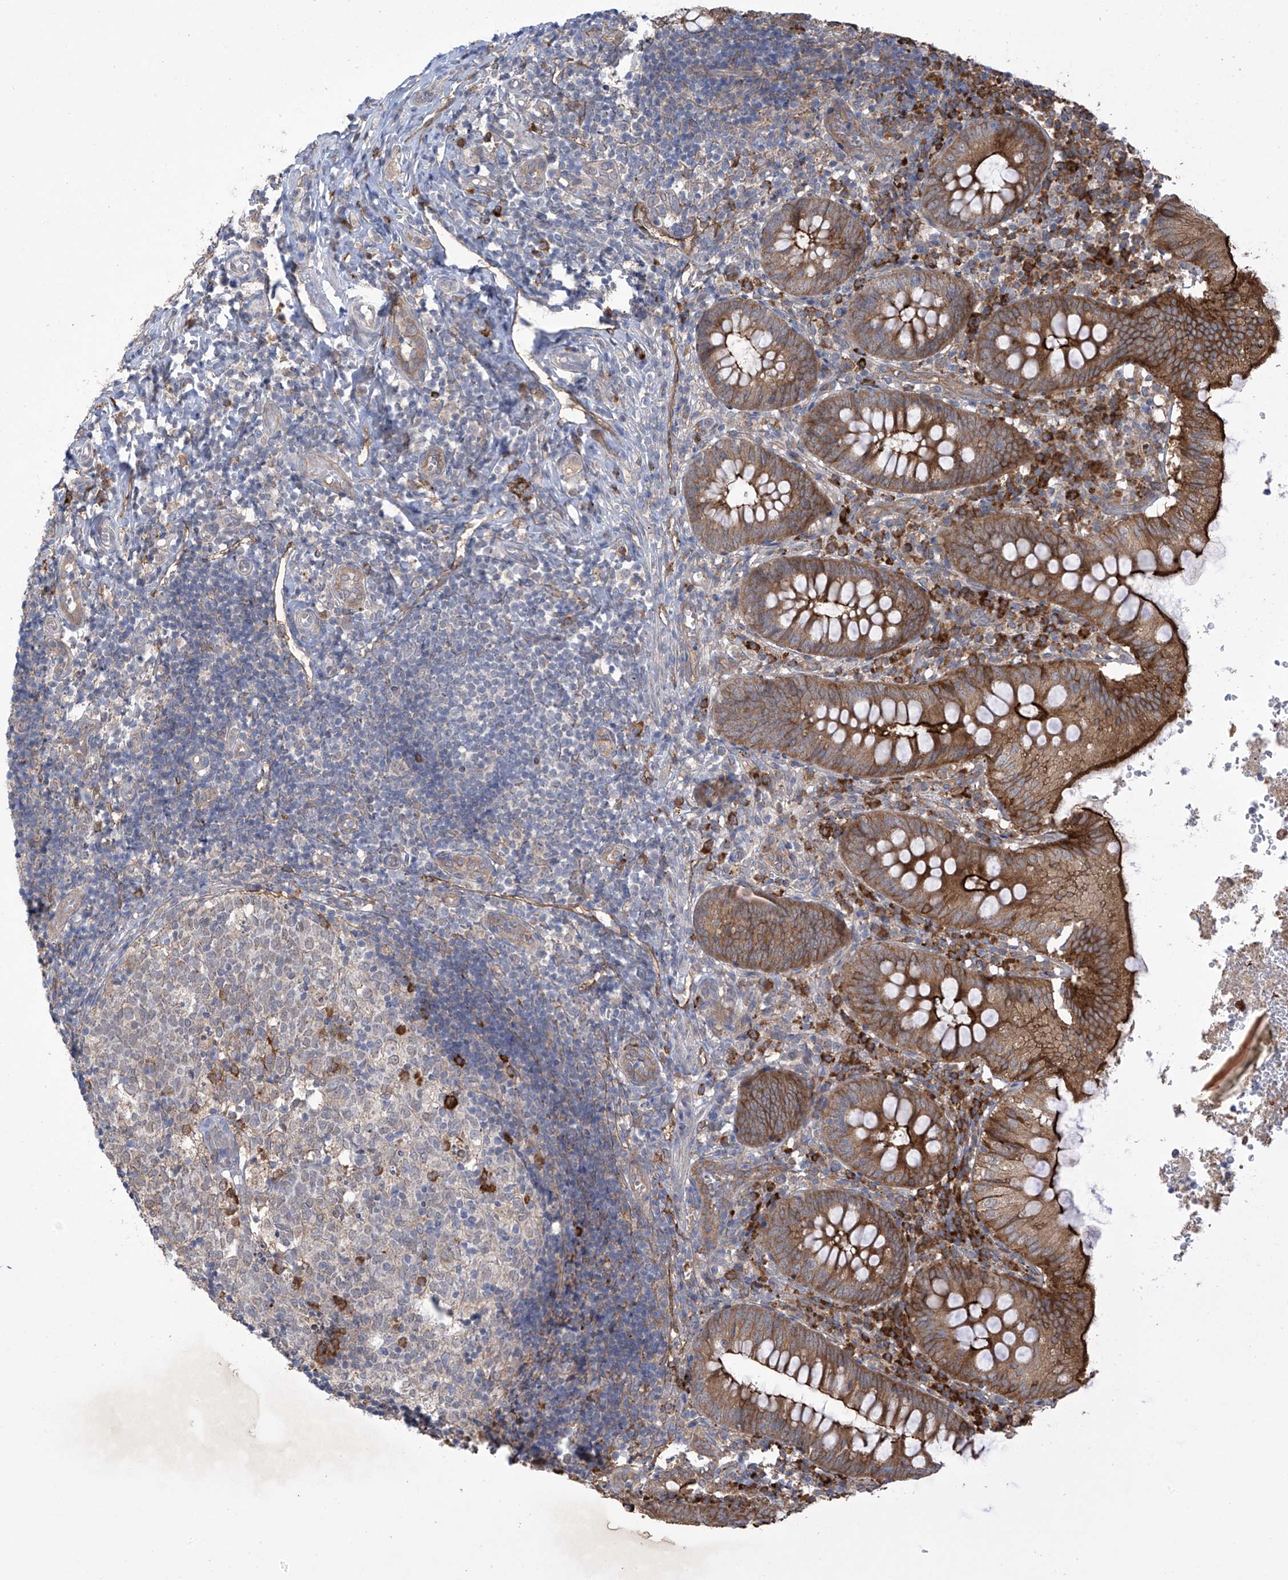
{"staining": {"intensity": "strong", "quantity": ">75%", "location": "cytoplasmic/membranous"}, "tissue": "appendix", "cell_type": "Glandular cells", "image_type": "normal", "snomed": [{"axis": "morphology", "description": "Normal tissue, NOS"}, {"axis": "topography", "description": "Appendix"}], "caption": "A photomicrograph showing strong cytoplasmic/membranous positivity in approximately >75% of glandular cells in normal appendix, as visualized by brown immunohistochemical staining.", "gene": "KIAA1522", "patient": {"sex": "male", "age": 8}}